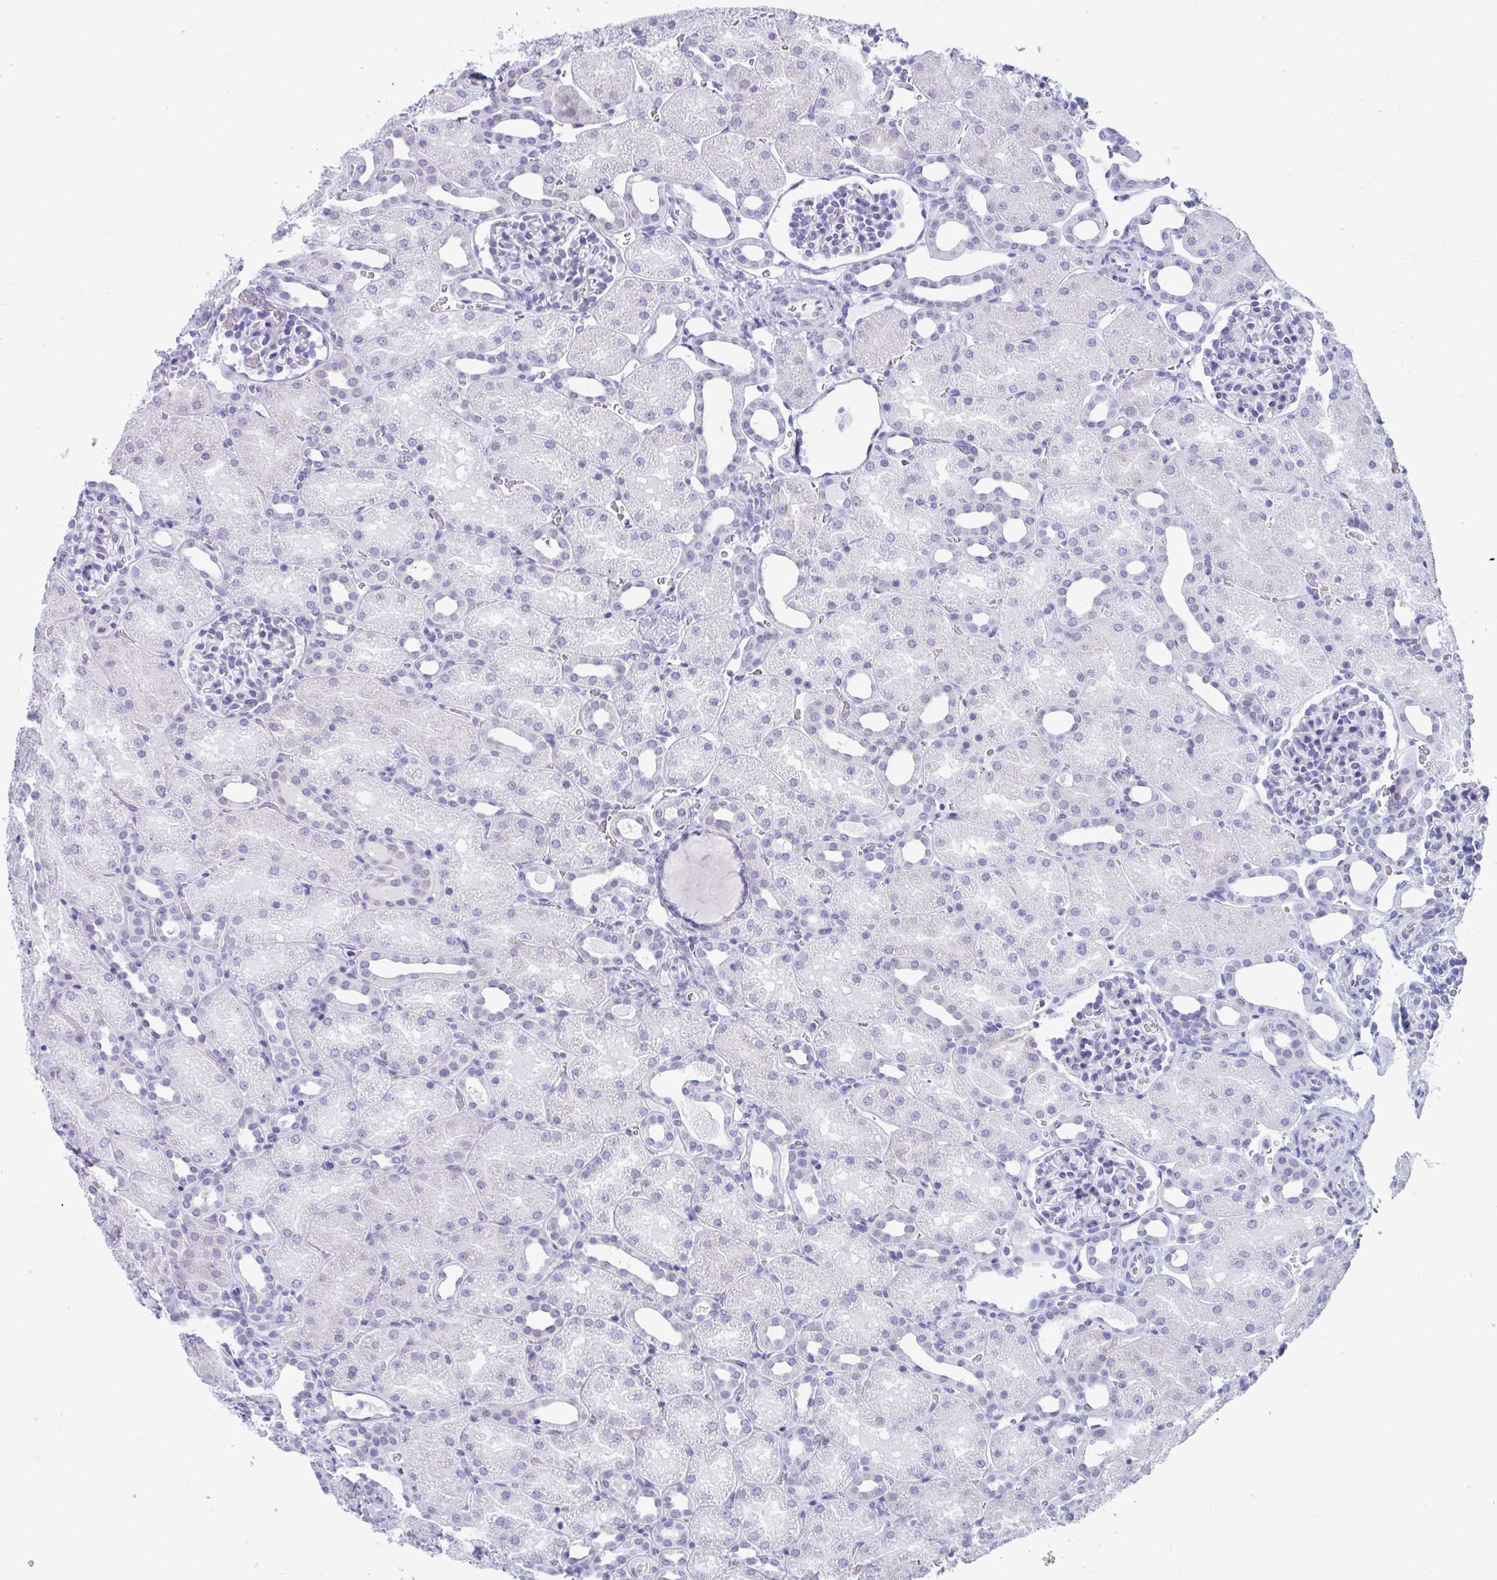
{"staining": {"intensity": "negative", "quantity": "none", "location": "none"}, "tissue": "kidney", "cell_type": "Cells in glomeruli", "image_type": "normal", "snomed": [{"axis": "morphology", "description": "Normal tissue, NOS"}, {"axis": "topography", "description": "Kidney"}], "caption": "IHC histopathology image of benign kidney: kidney stained with DAB shows no significant protein expression in cells in glomeruli.", "gene": "CDX4", "patient": {"sex": "male", "age": 2}}